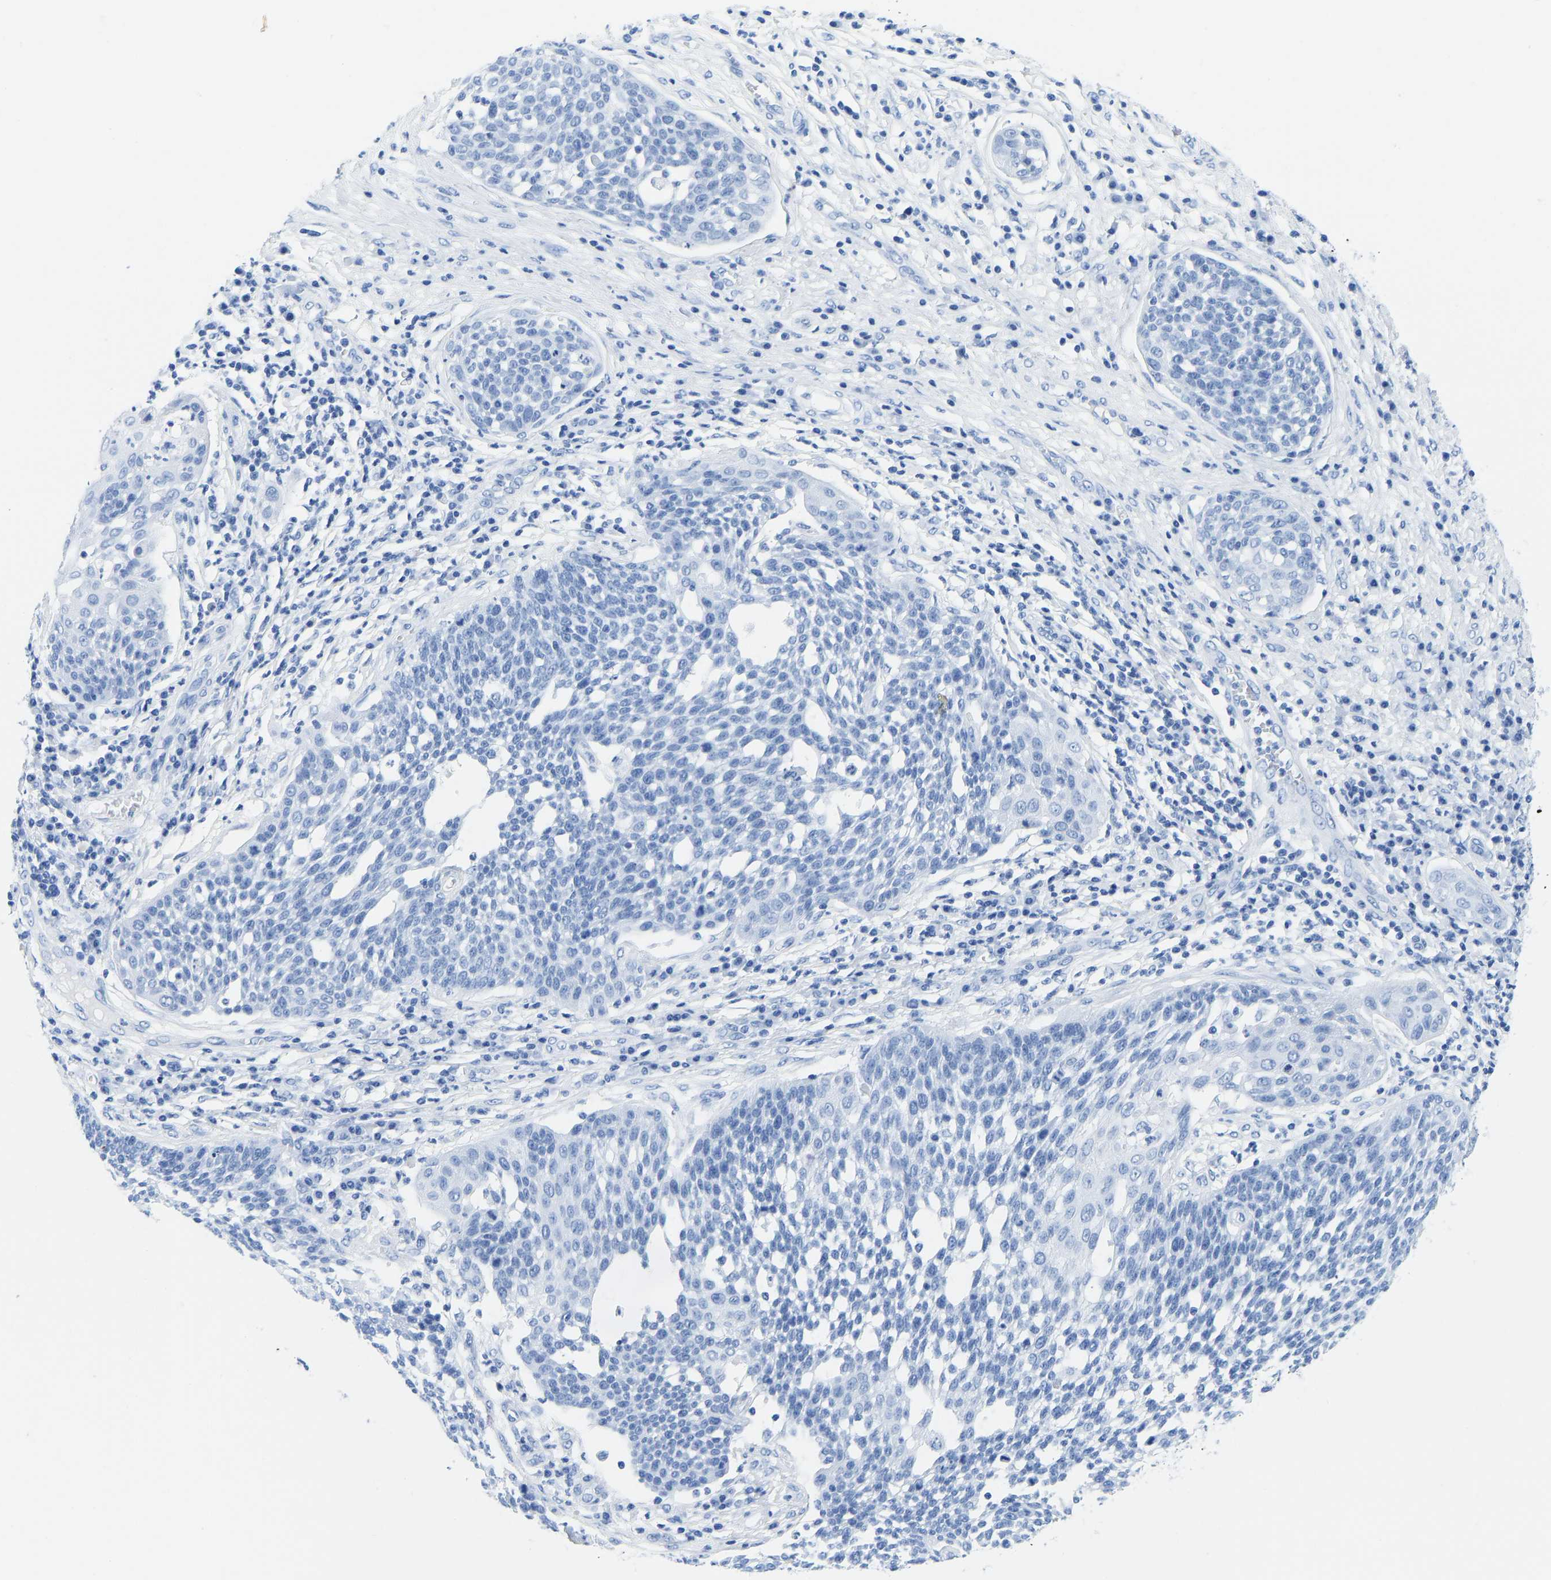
{"staining": {"intensity": "negative", "quantity": "none", "location": "none"}, "tissue": "cervical cancer", "cell_type": "Tumor cells", "image_type": "cancer", "snomed": [{"axis": "morphology", "description": "Squamous cell carcinoma, NOS"}, {"axis": "topography", "description": "Cervix"}], "caption": "Immunohistochemical staining of cervical cancer exhibits no significant expression in tumor cells.", "gene": "ELMO2", "patient": {"sex": "female", "age": 34}}